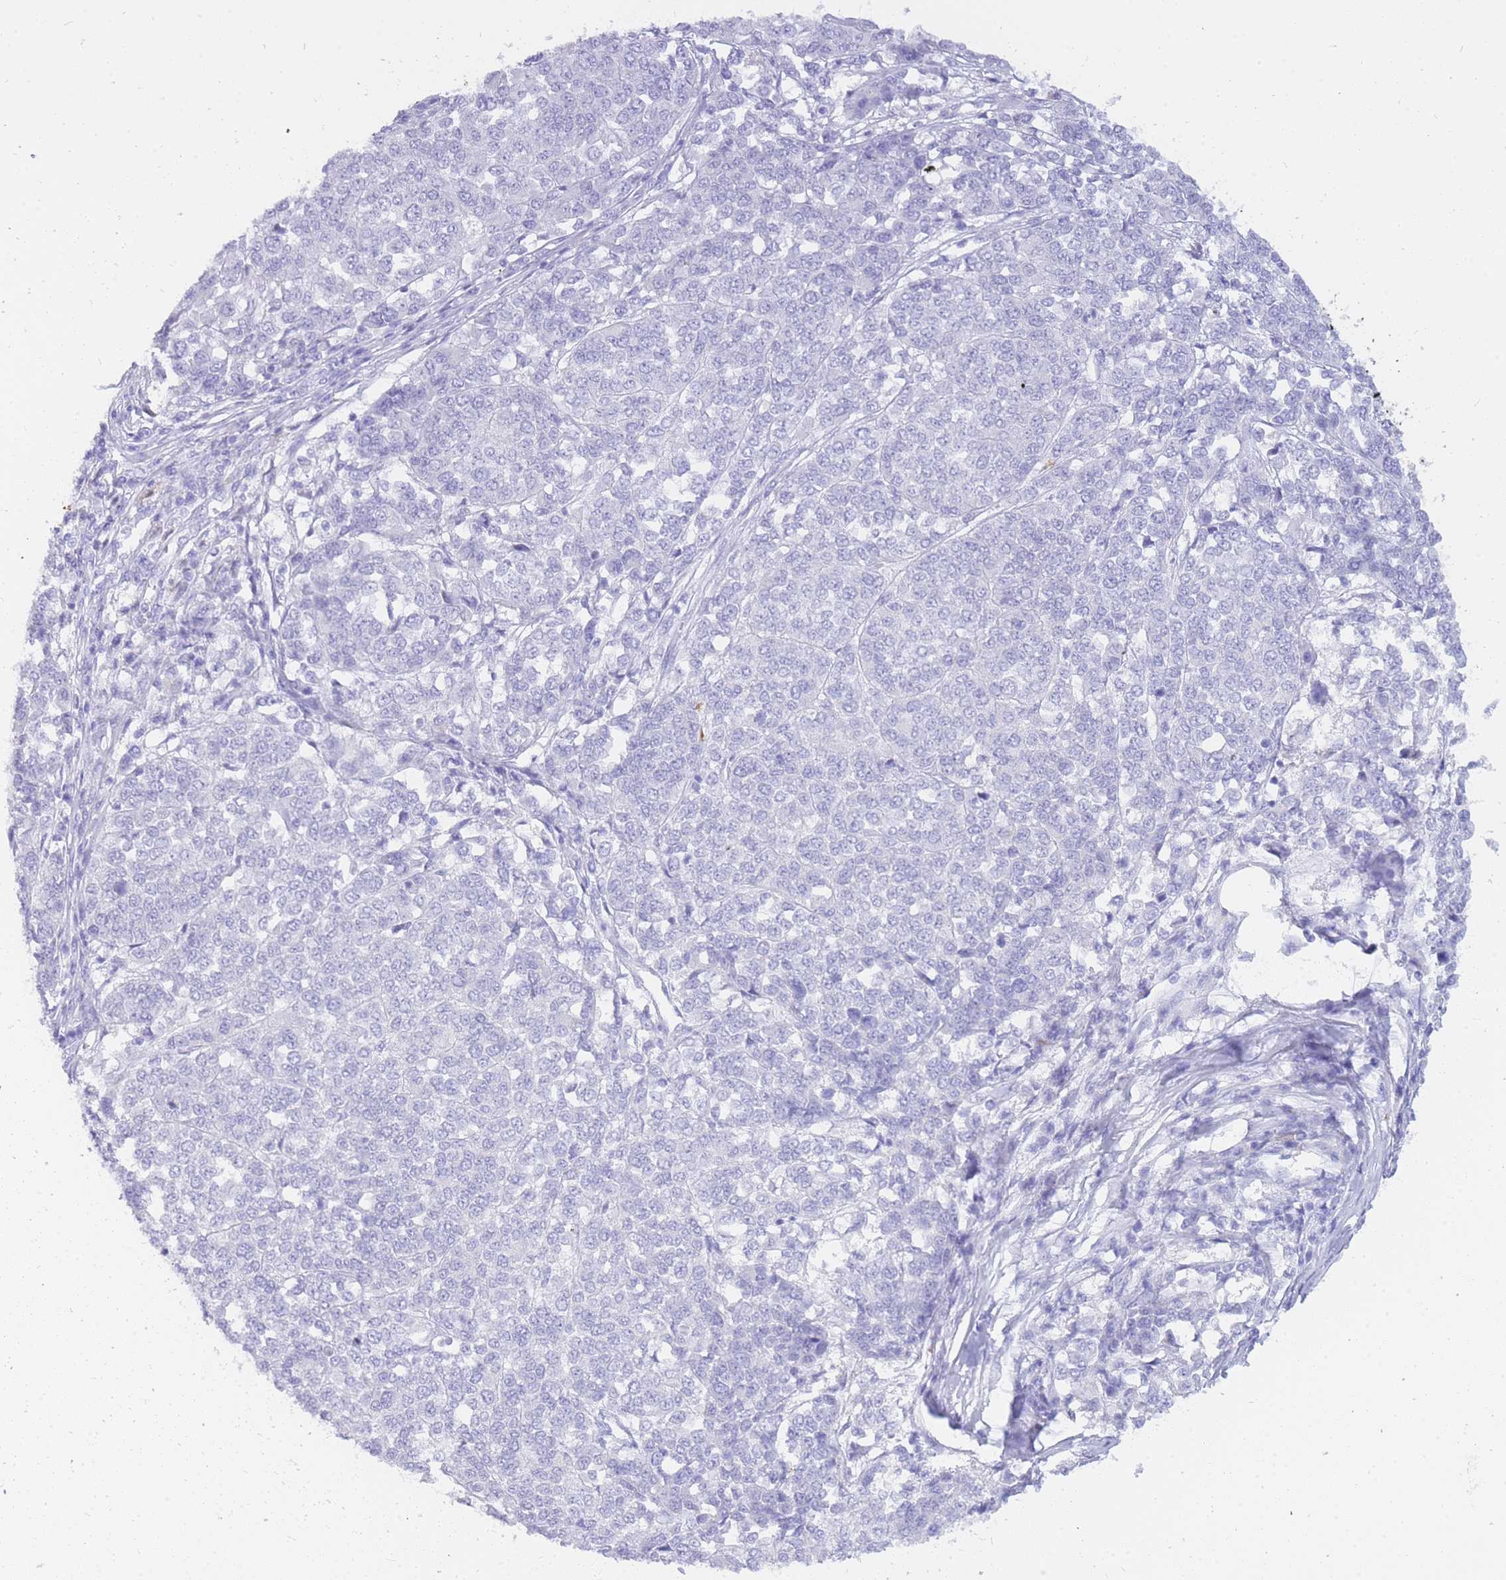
{"staining": {"intensity": "negative", "quantity": "none", "location": "none"}, "tissue": "melanoma", "cell_type": "Tumor cells", "image_type": "cancer", "snomed": [{"axis": "morphology", "description": "Malignant melanoma, Metastatic site"}, {"axis": "topography", "description": "Lymph node"}], "caption": "Immunohistochemistry of malignant melanoma (metastatic site) shows no expression in tumor cells.", "gene": "HERC1", "patient": {"sex": "male", "age": 44}}